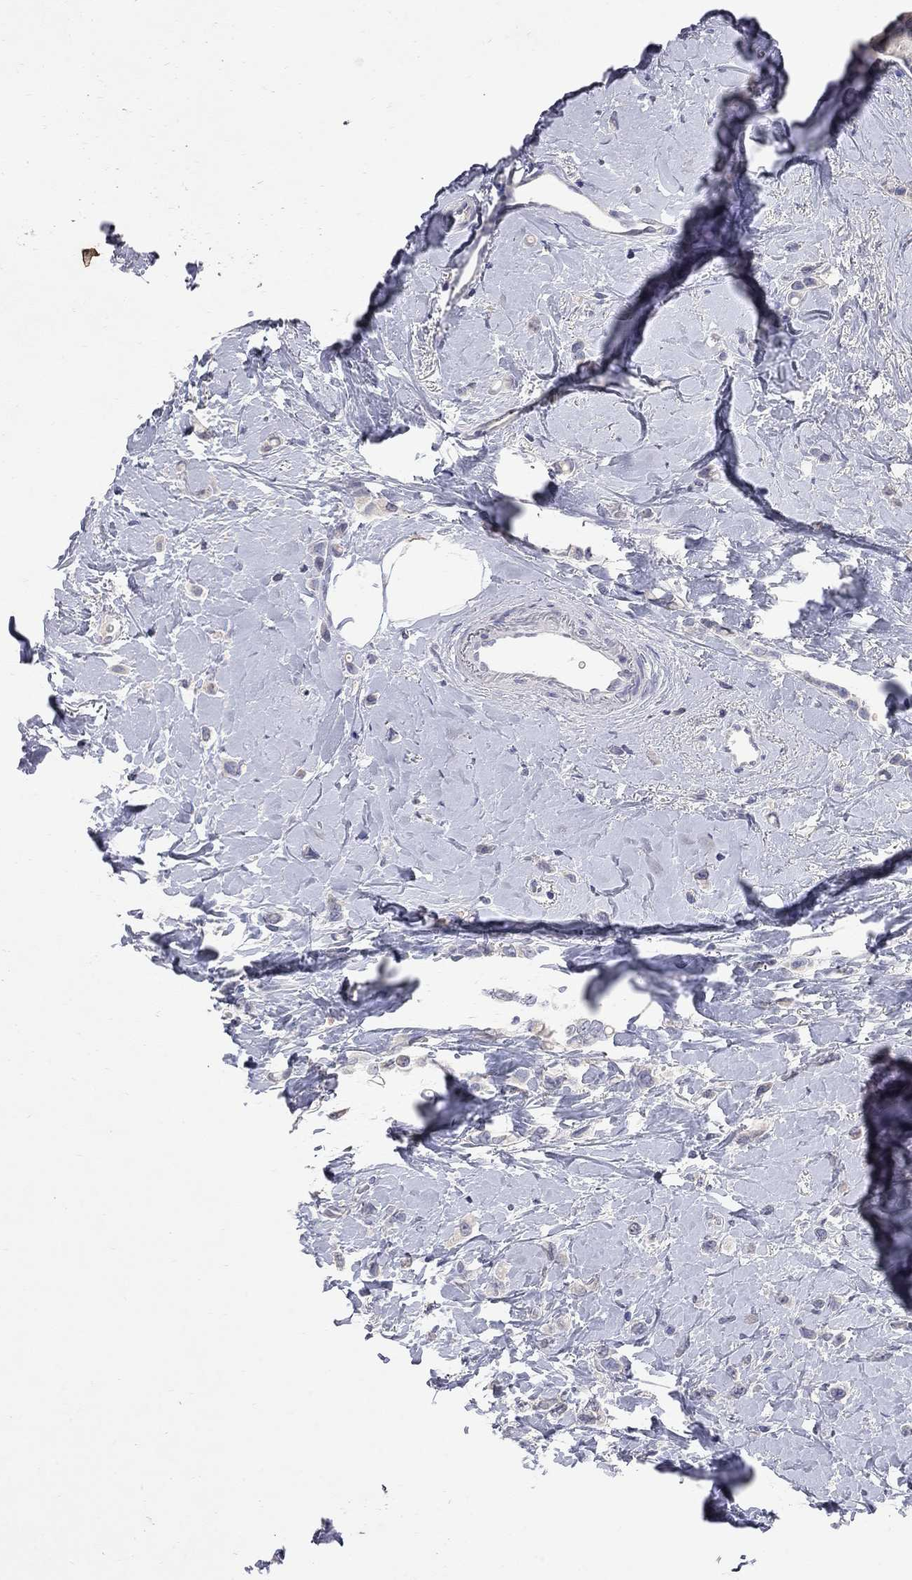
{"staining": {"intensity": "negative", "quantity": "none", "location": "none"}, "tissue": "breast cancer", "cell_type": "Tumor cells", "image_type": "cancer", "snomed": [{"axis": "morphology", "description": "Lobular carcinoma"}, {"axis": "topography", "description": "Breast"}], "caption": "Tumor cells show no significant positivity in lobular carcinoma (breast). (Brightfield microscopy of DAB (3,3'-diaminobenzidine) immunohistochemistry at high magnification).", "gene": "NOS2", "patient": {"sex": "female", "age": 66}}